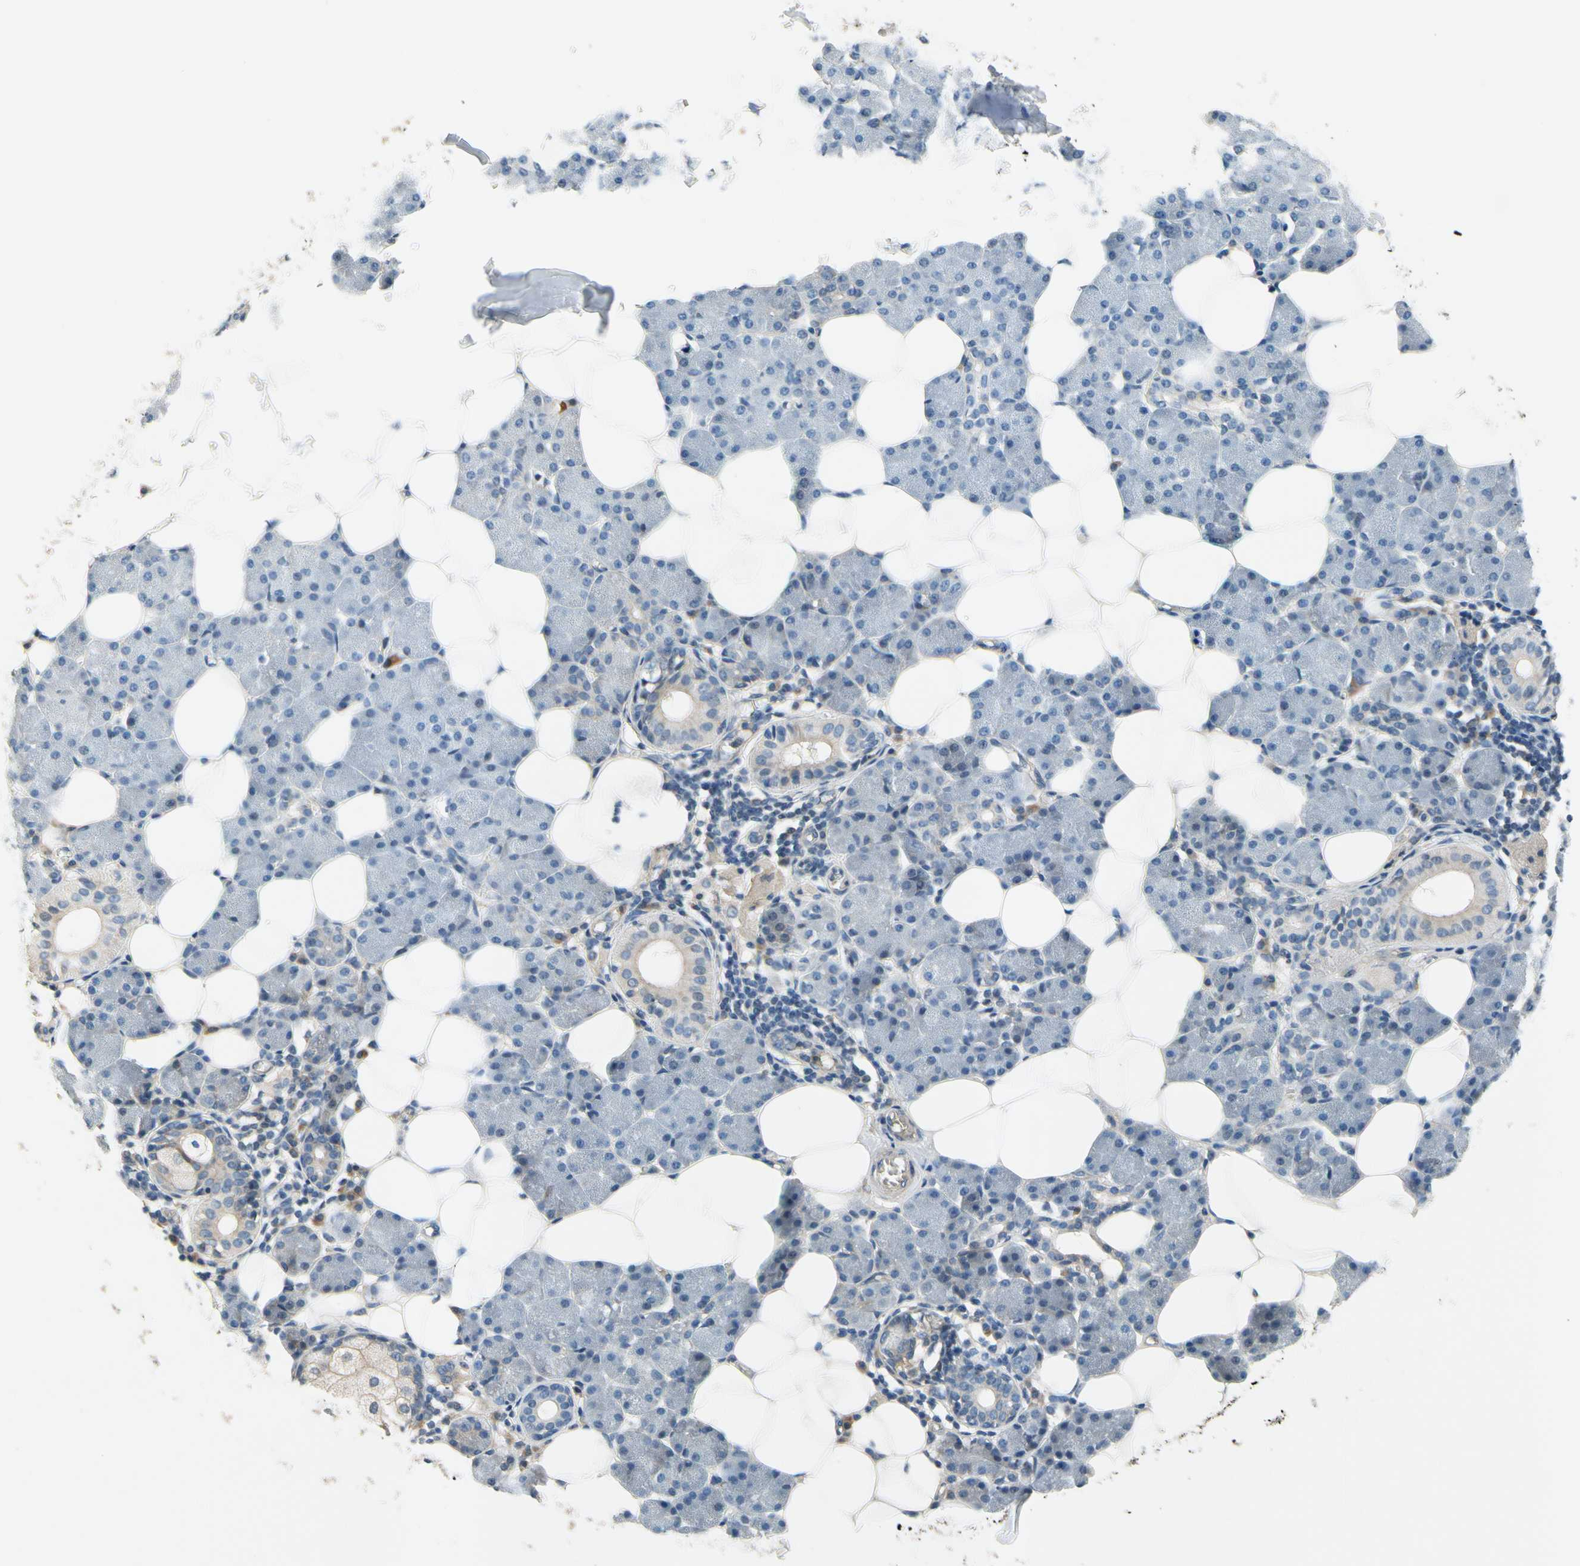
{"staining": {"intensity": "weak", "quantity": "<25%", "location": "cytoplasmic/membranous"}, "tissue": "salivary gland", "cell_type": "Glandular cells", "image_type": "normal", "snomed": [{"axis": "morphology", "description": "Normal tissue, NOS"}, {"axis": "morphology", "description": "Adenoma, NOS"}, {"axis": "topography", "description": "Salivary gland"}], "caption": "This histopathology image is of normal salivary gland stained with IHC to label a protein in brown with the nuclei are counter-stained blue. There is no positivity in glandular cells. Brightfield microscopy of IHC stained with DAB (brown) and hematoxylin (blue), captured at high magnification.", "gene": "SIGLEC5", "patient": {"sex": "female", "age": 32}}